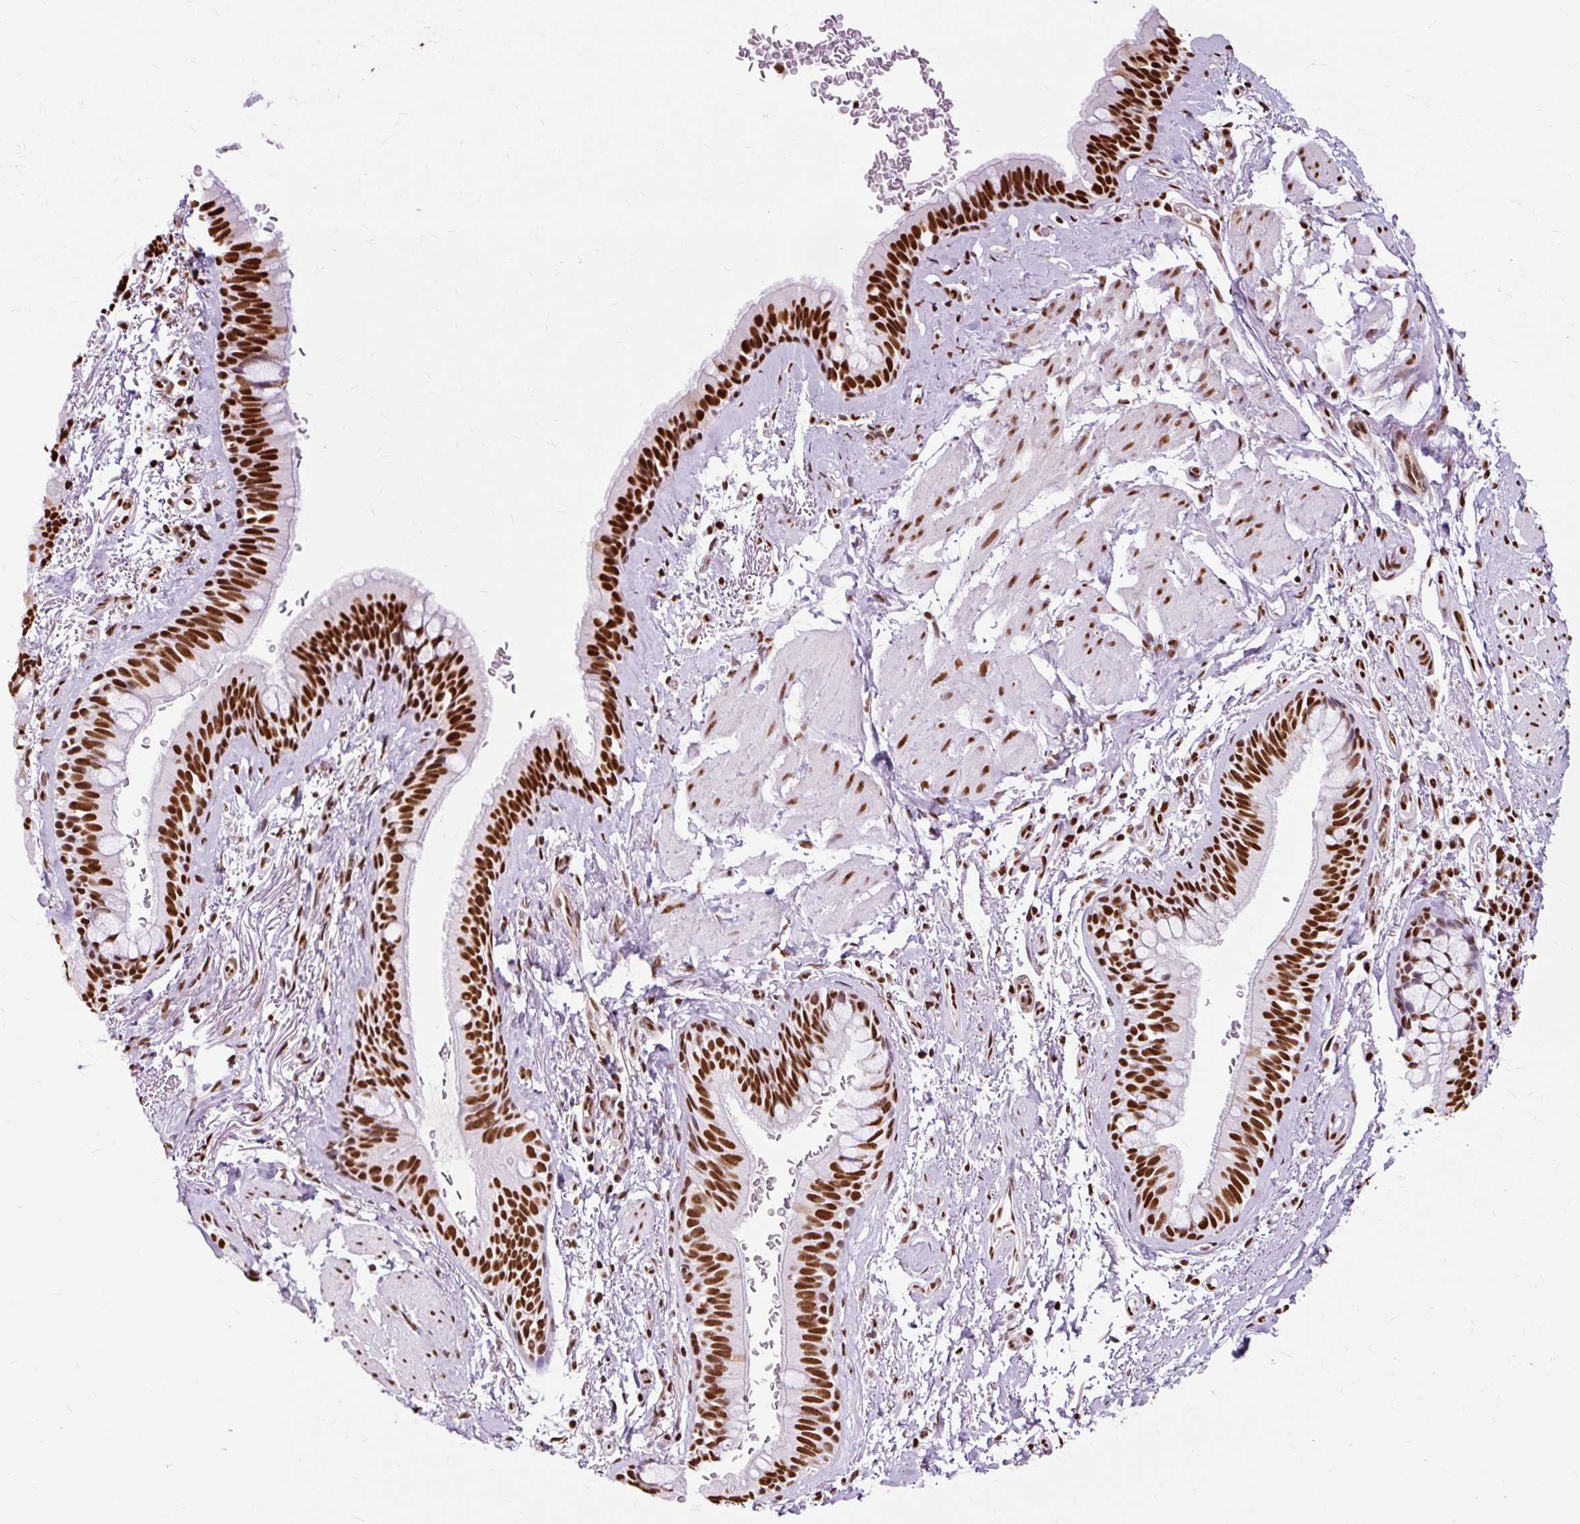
{"staining": {"intensity": "strong", "quantity": ">75%", "location": "nuclear"}, "tissue": "bronchus", "cell_type": "Respiratory epithelial cells", "image_type": "normal", "snomed": [{"axis": "morphology", "description": "Normal tissue, NOS"}, {"axis": "topography", "description": "Bronchus"}], "caption": "DAB immunohistochemical staining of unremarkable human bronchus exhibits strong nuclear protein positivity in about >75% of respiratory epithelial cells.", "gene": "XRCC6", "patient": {"sex": "male", "age": 67}}